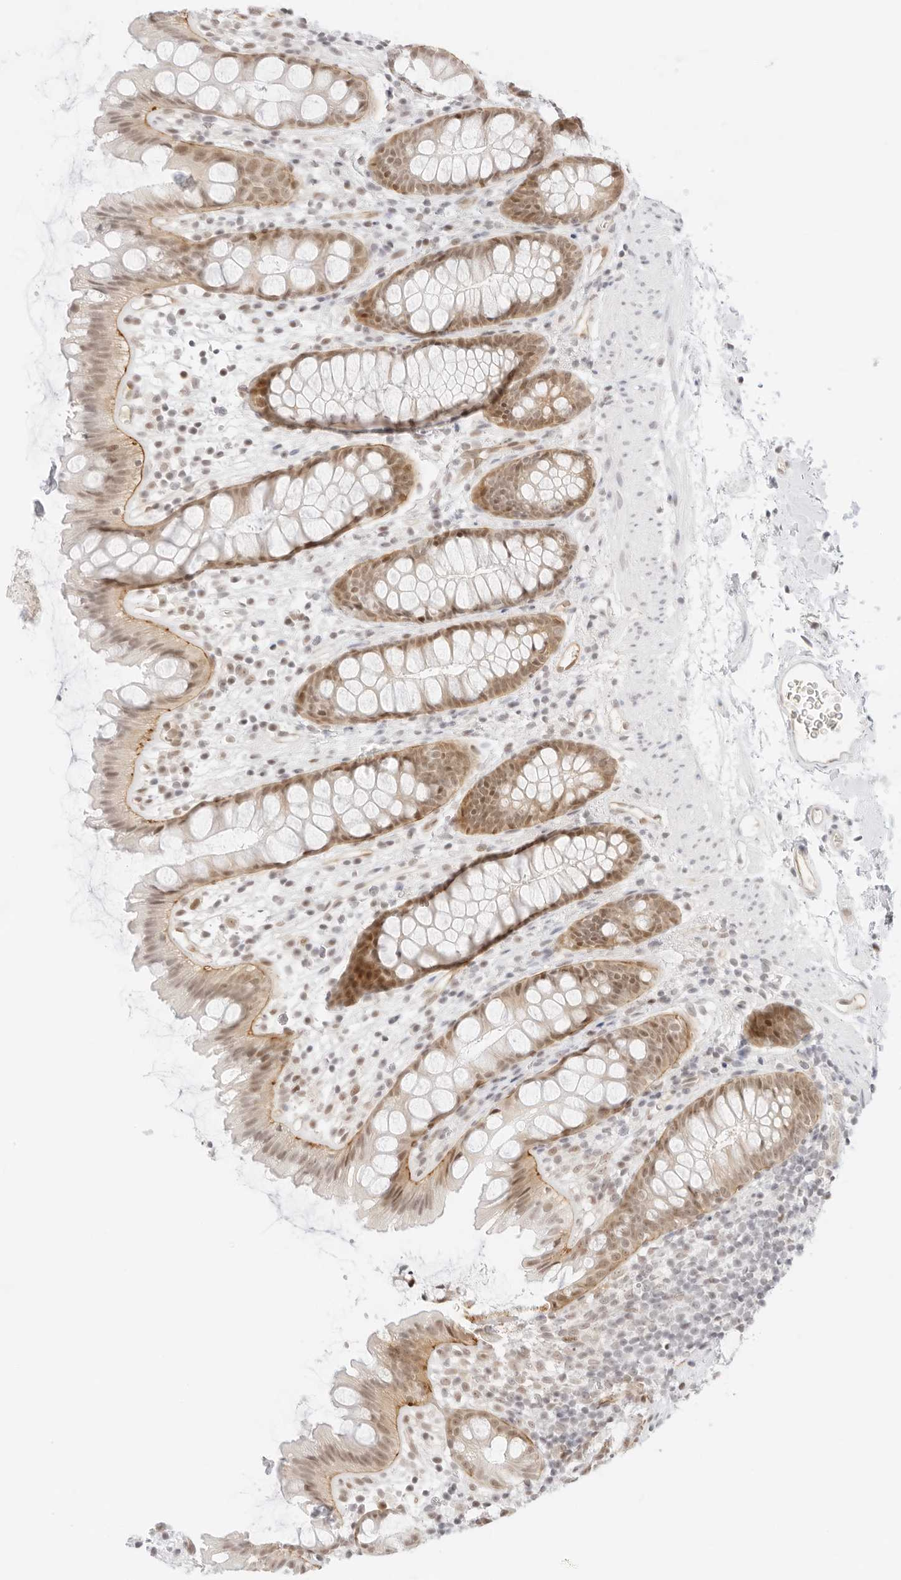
{"staining": {"intensity": "moderate", "quantity": ">75%", "location": "cytoplasmic/membranous,nuclear"}, "tissue": "rectum", "cell_type": "Glandular cells", "image_type": "normal", "snomed": [{"axis": "morphology", "description": "Normal tissue, NOS"}, {"axis": "topography", "description": "Rectum"}], "caption": "Moderate cytoplasmic/membranous,nuclear staining for a protein is identified in about >75% of glandular cells of unremarkable rectum using immunohistochemistry (IHC).", "gene": "ITGA6", "patient": {"sex": "female", "age": 65}}